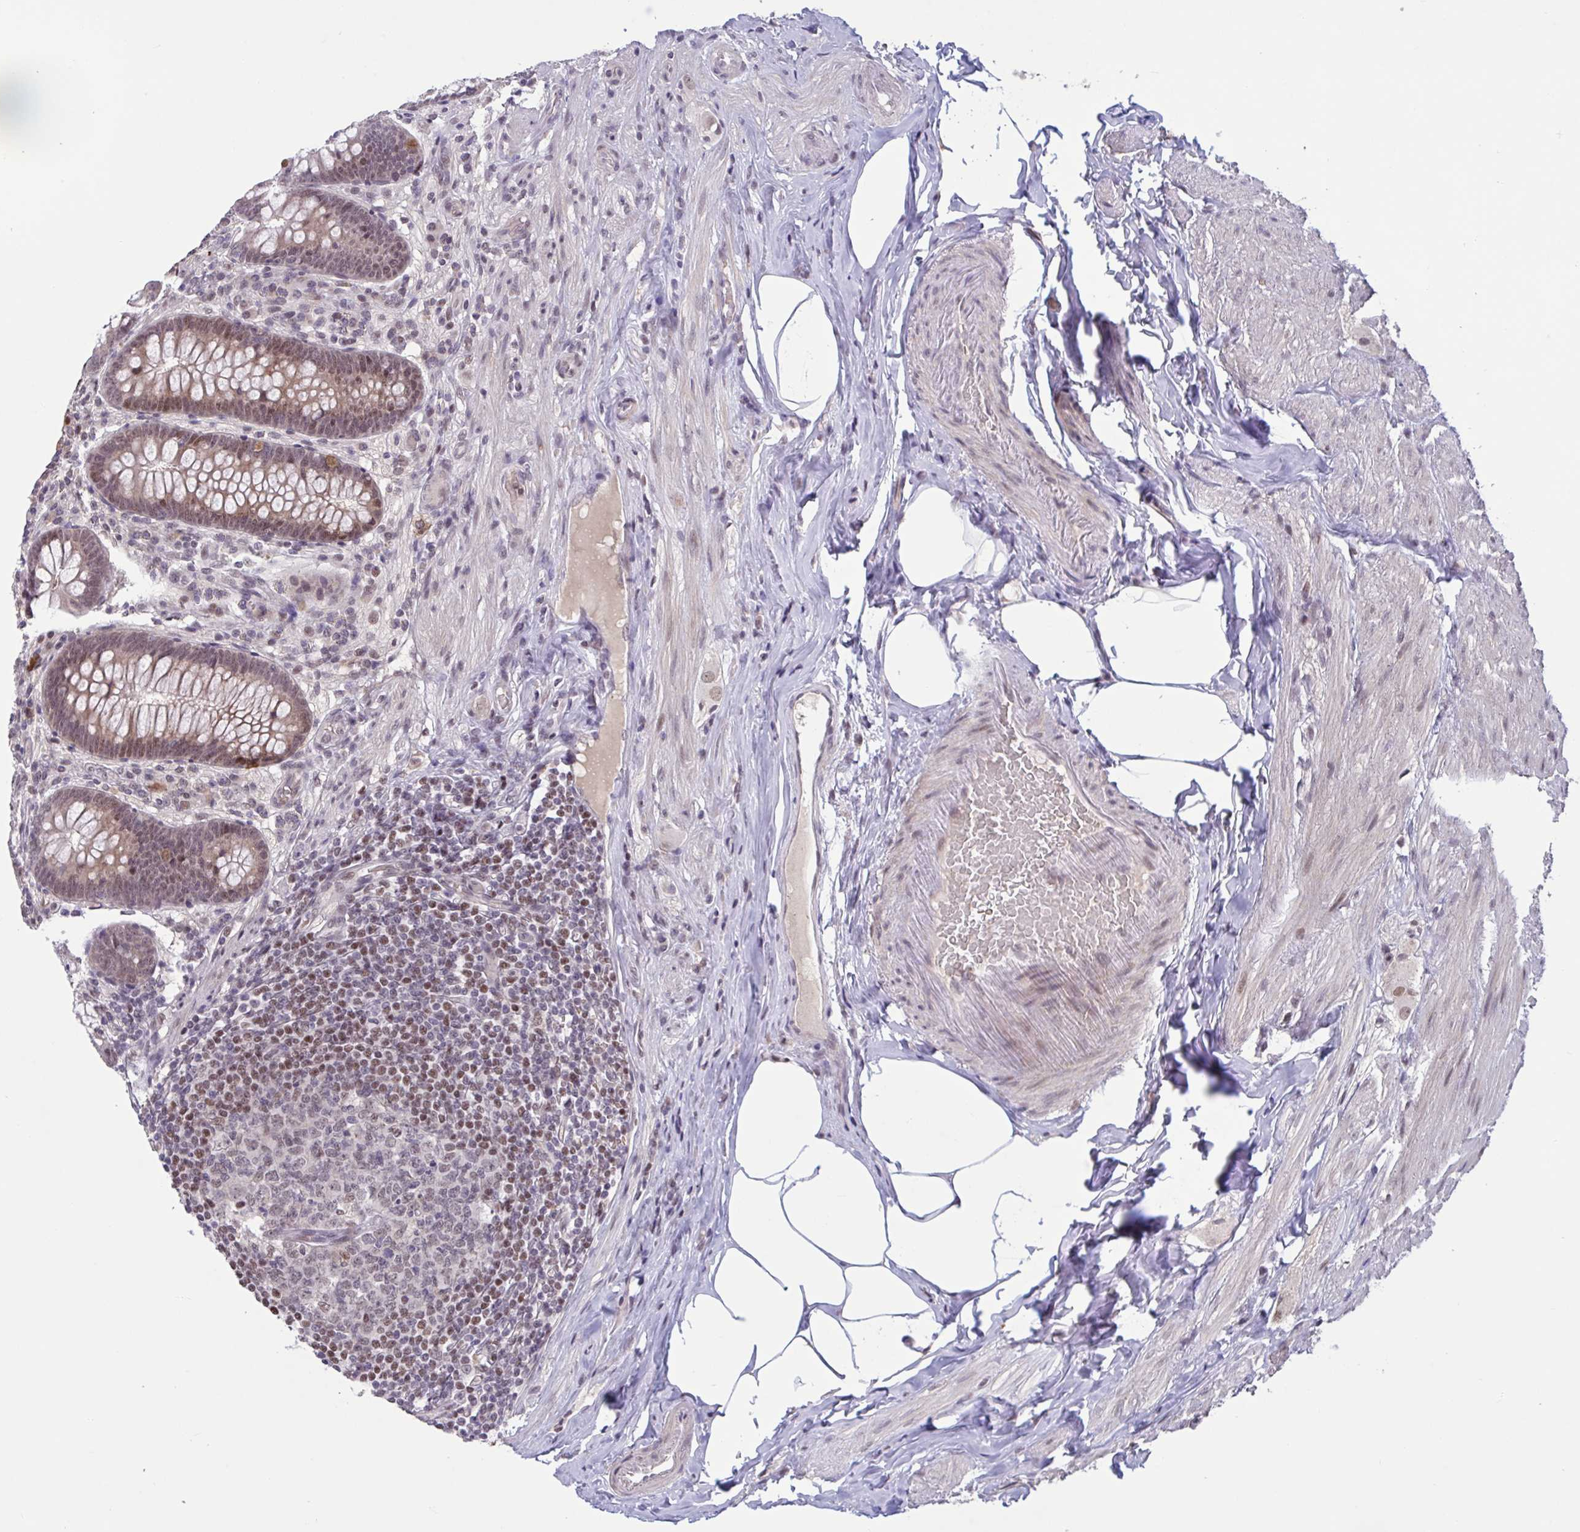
{"staining": {"intensity": "weak", "quantity": "25%-75%", "location": "nuclear"}, "tissue": "appendix", "cell_type": "Glandular cells", "image_type": "normal", "snomed": [{"axis": "morphology", "description": "Normal tissue, NOS"}, {"axis": "topography", "description": "Appendix"}], "caption": "Protein staining of unremarkable appendix demonstrates weak nuclear staining in approximately 25%-75% of glandular cells.", "gene": "ZNF414", "patient": {"sex": "male", "age": 71}}